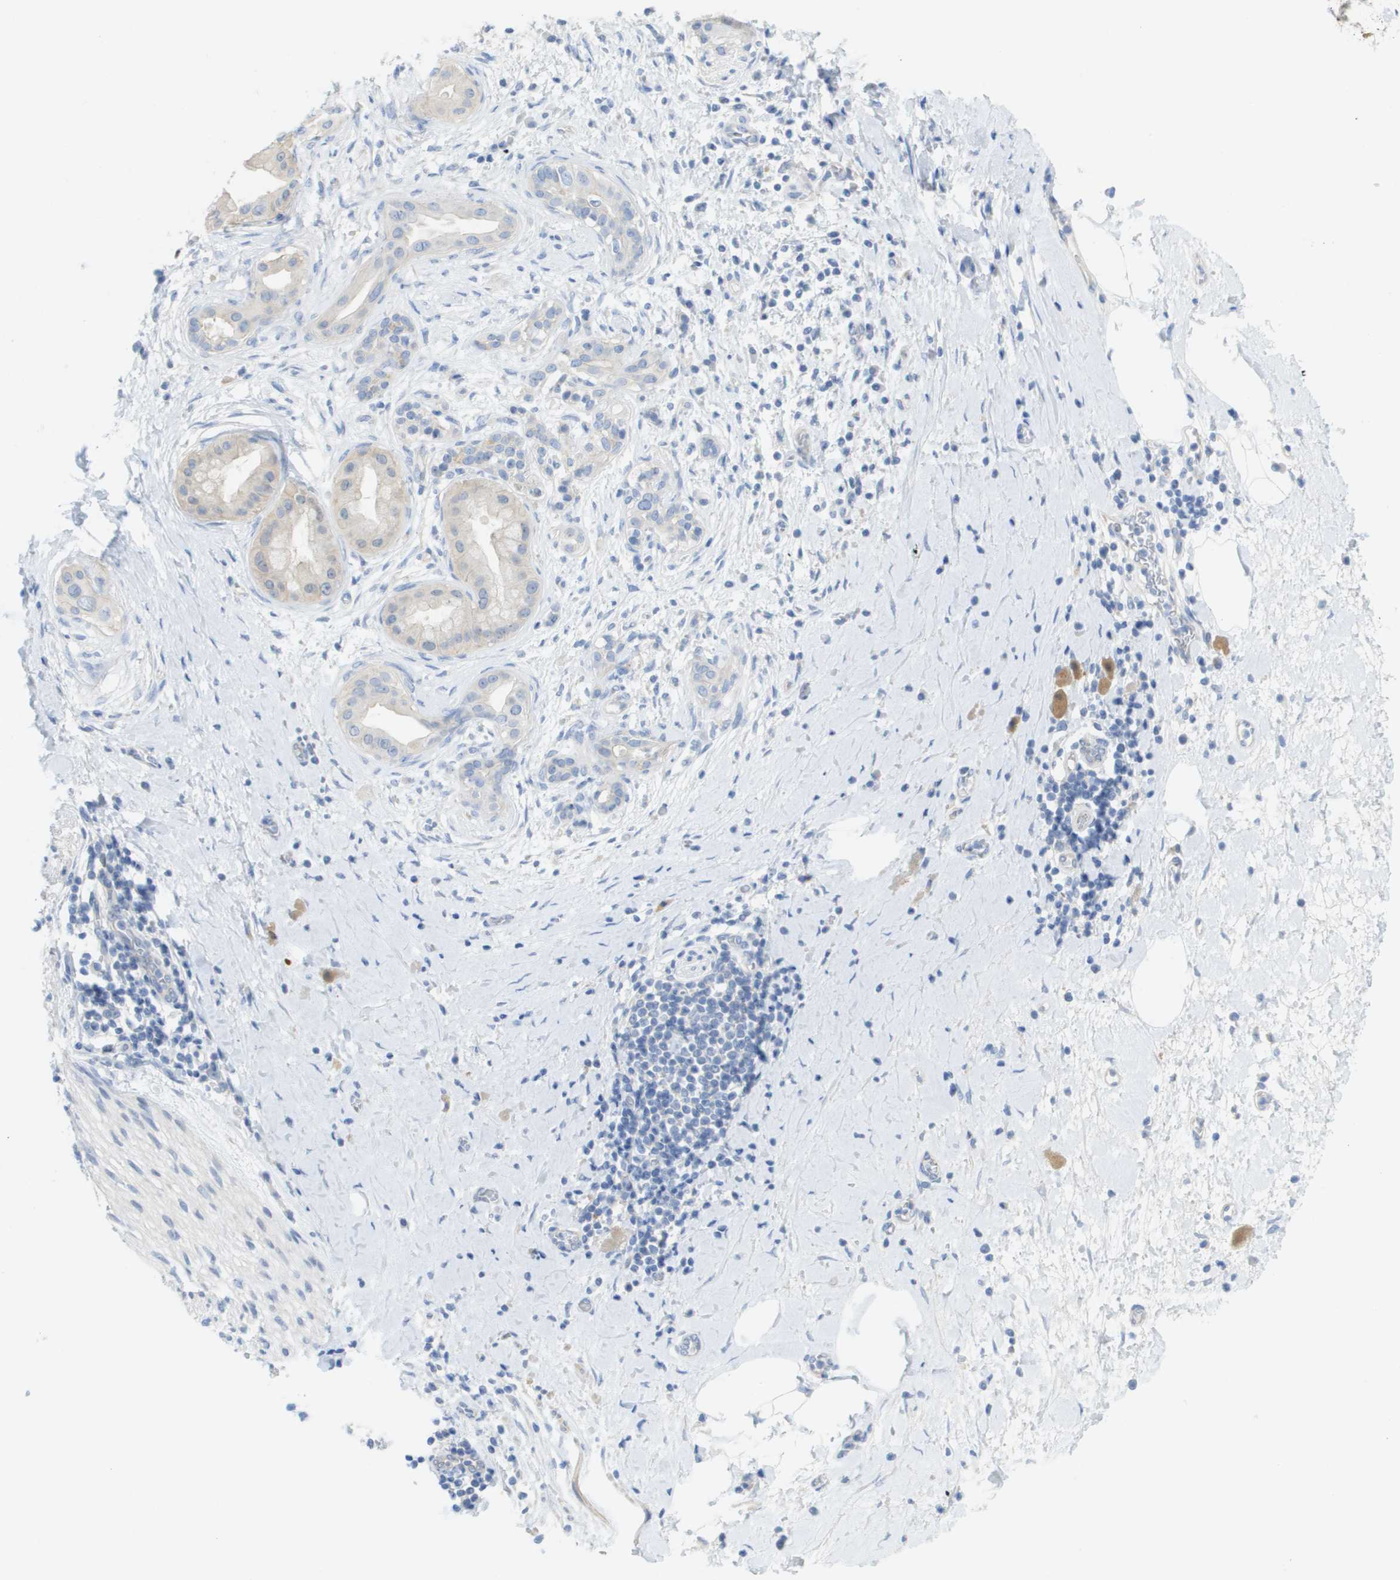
{"staining": {"intensity": "negative", "quantity": "none", "location": "none"}, "tissue": "pancreatic cancer", "cell_type": "Tumor cells", "image_type": "cancer", "snomed": [{"axis": "morphology", "description": "Adenocarcinoma, NOS"}, {"axis": "topography", "description": "Pancreas"}], "caption": "Immunohistochemical staining of adenocarcinoma (pancreatic) shows no significant positivity in tumor cells.", "gene": "MYL3", "patient": {"sex": "male", "age": 55}}